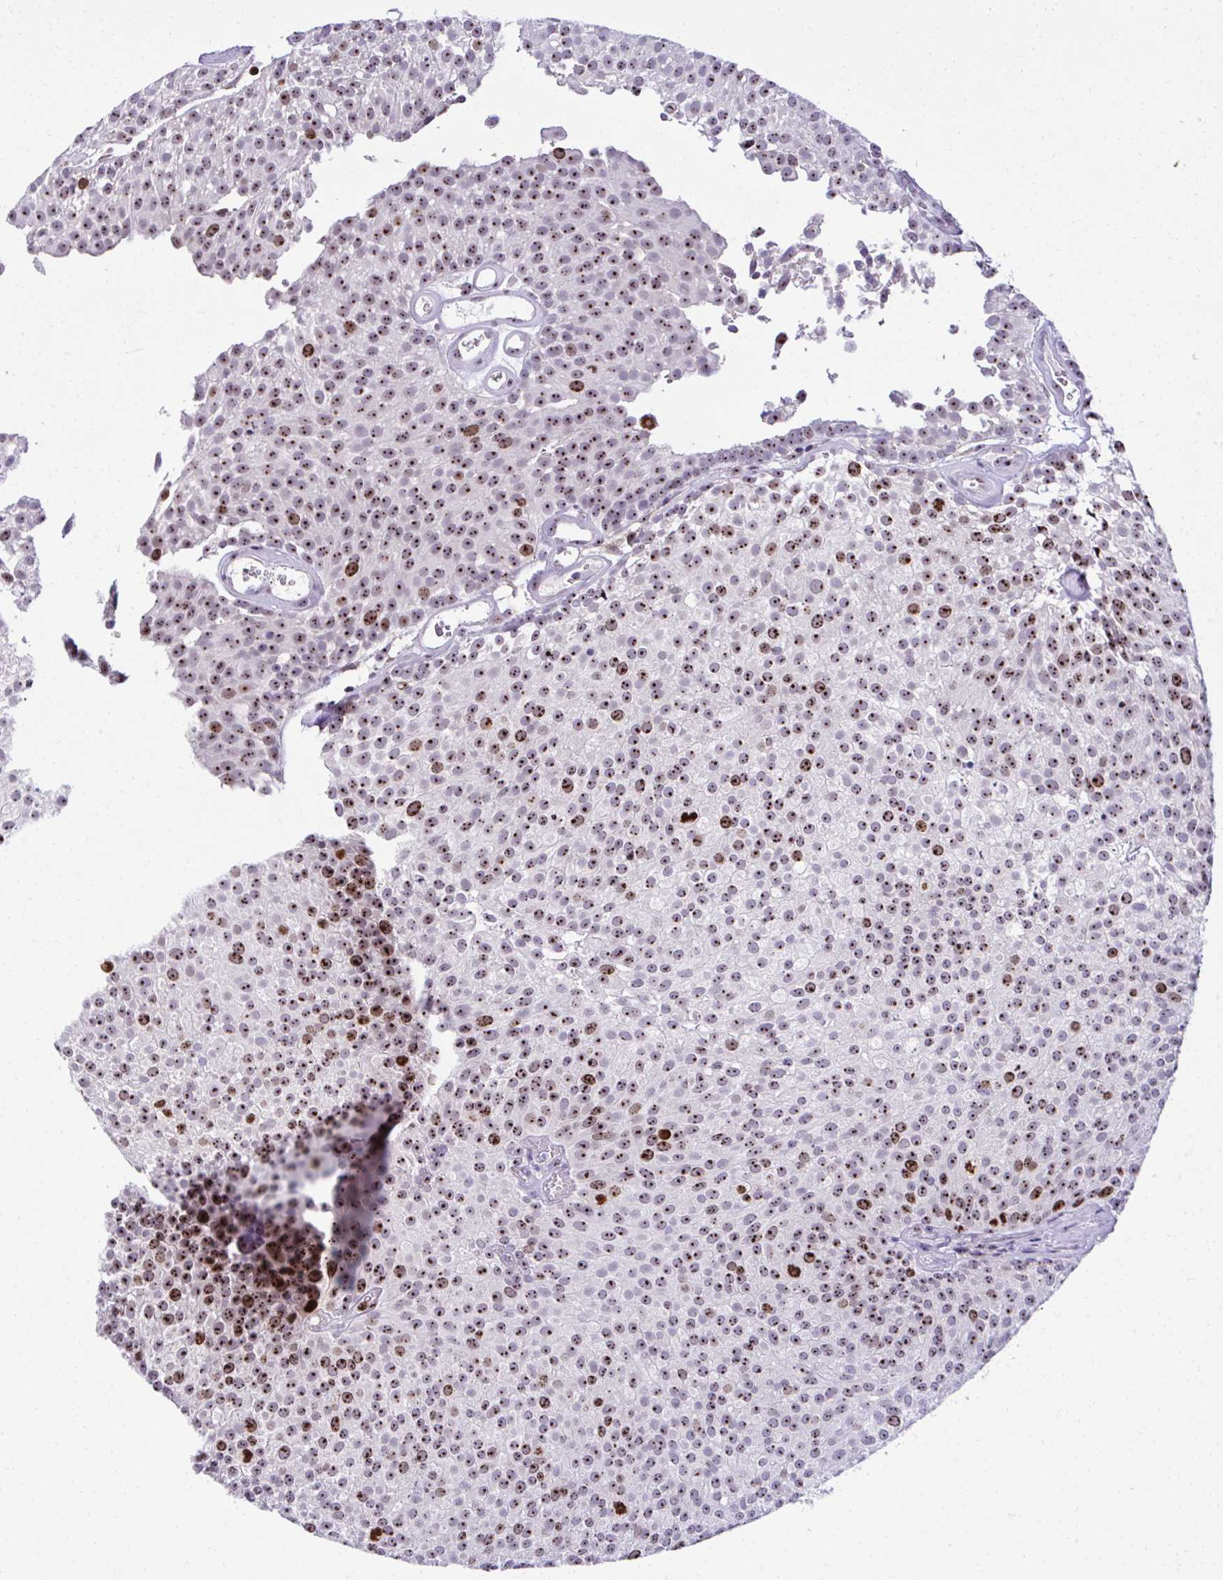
{"staining": {"intensity": "strong", "quantity": ">75%", "location": "nuclear"}, "tissue": "urothelial cancer", "cell_type": "Tumor cells", "image_type": "cancer", "snomed": [{"axis": "morphology", "description": "Urothelial carcinoma, Low grade"}, {"axis": "topography", "description": "Urinary bladder"}], "caption": "Low-grade urothelial carcinoma was stained to show a protein in brown. There is high levels of strong nuclear staining in approximately >75% of tumor cells.", "gene": "CEP72", "patient": {"sex": "female", "age": 79}}